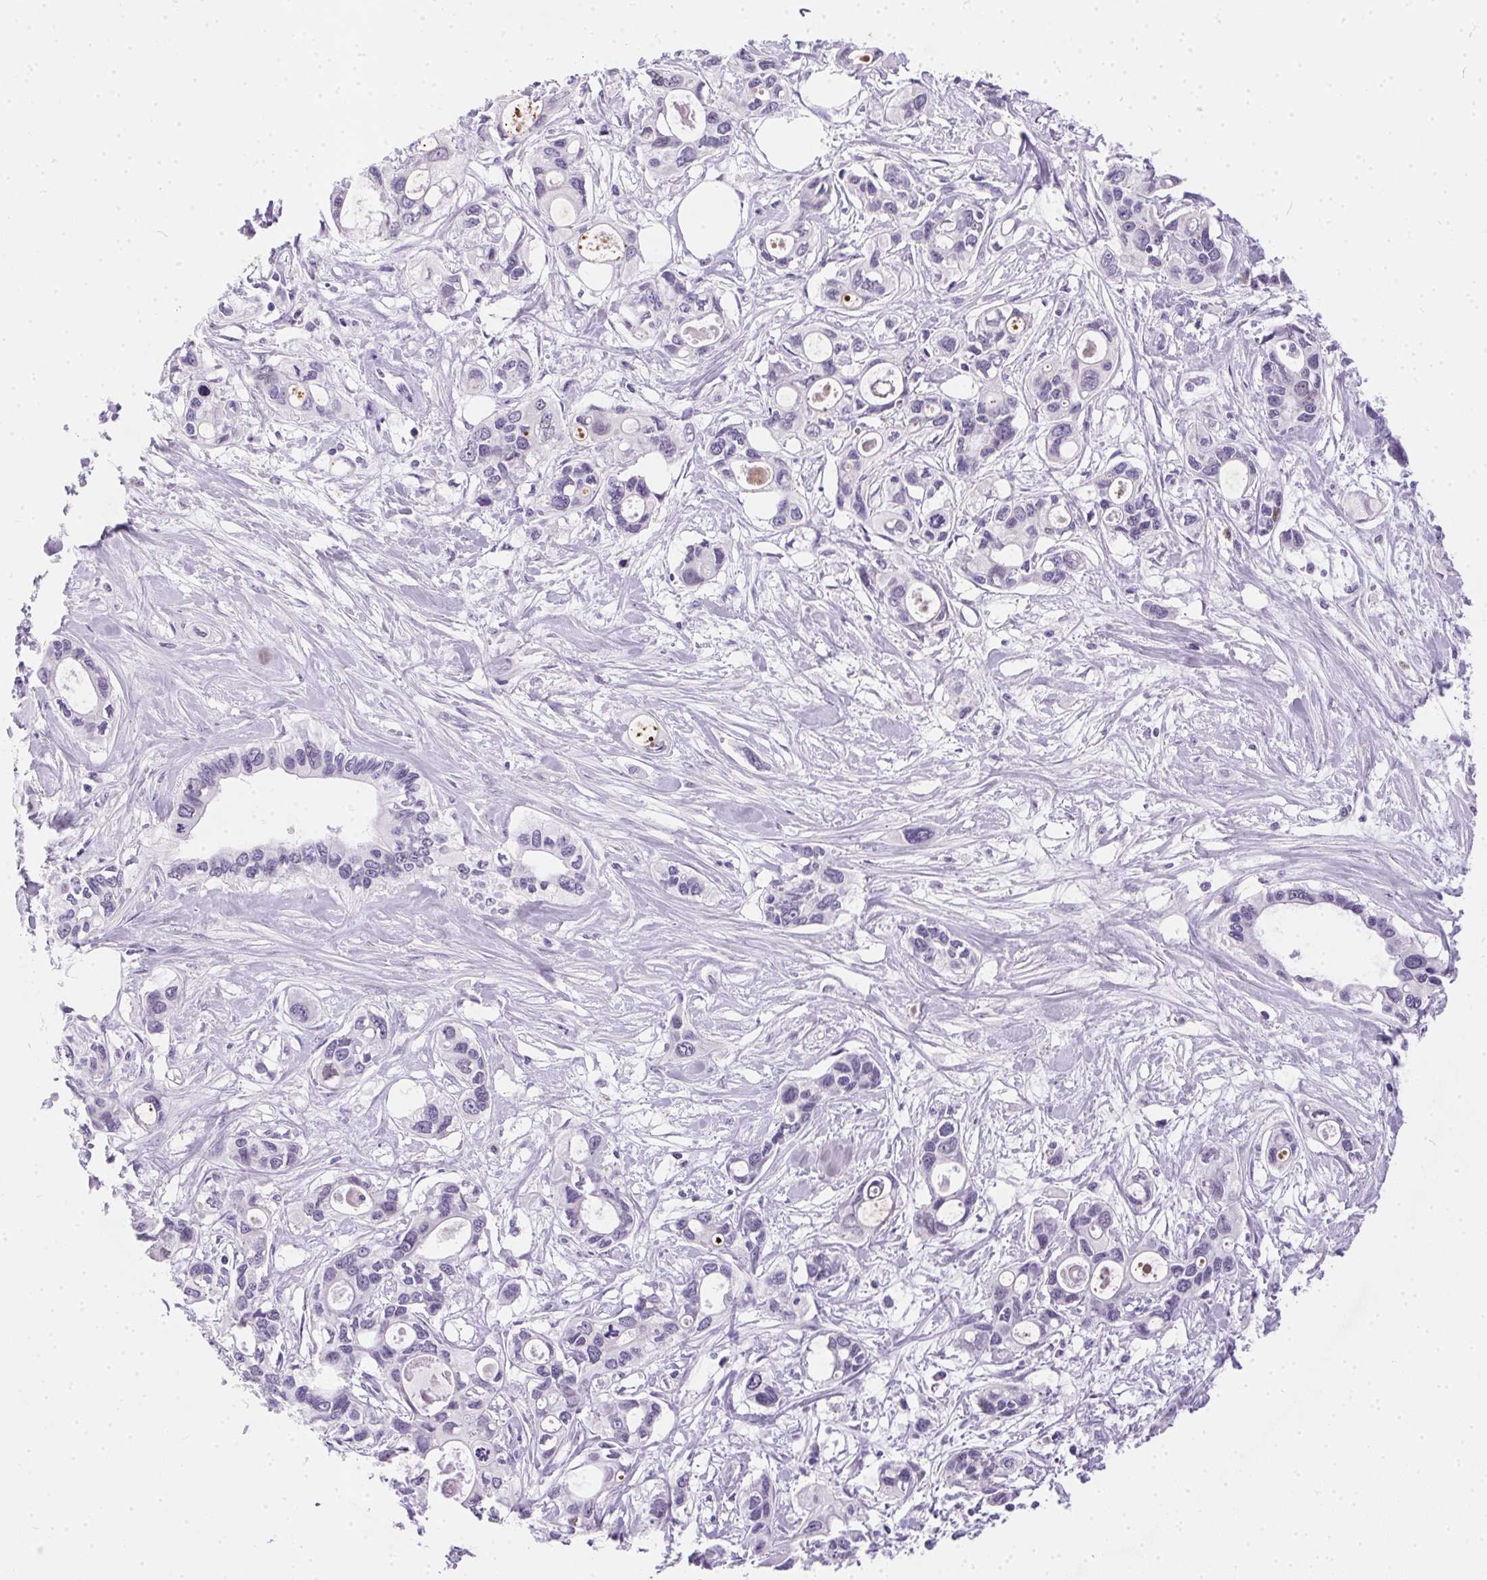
{"staining": {"intensity": "negative", "quantity": "none", "location": "none"}, "tissue": "pancreatic cancer", "cell_type": "Tumor cells", "image_type": "cancer", "snomed": [{"axis": "morphology", "description": "Adenocarcinoma, NOS"}, {"axis": "topography", "description": "Pancreas"}], "caption": "Tumor cells show no significant protein positivity in pancreatic adenocarcinoma.", "gene": "SSTR4", "patient": {"sex": "male", "age": 60}}